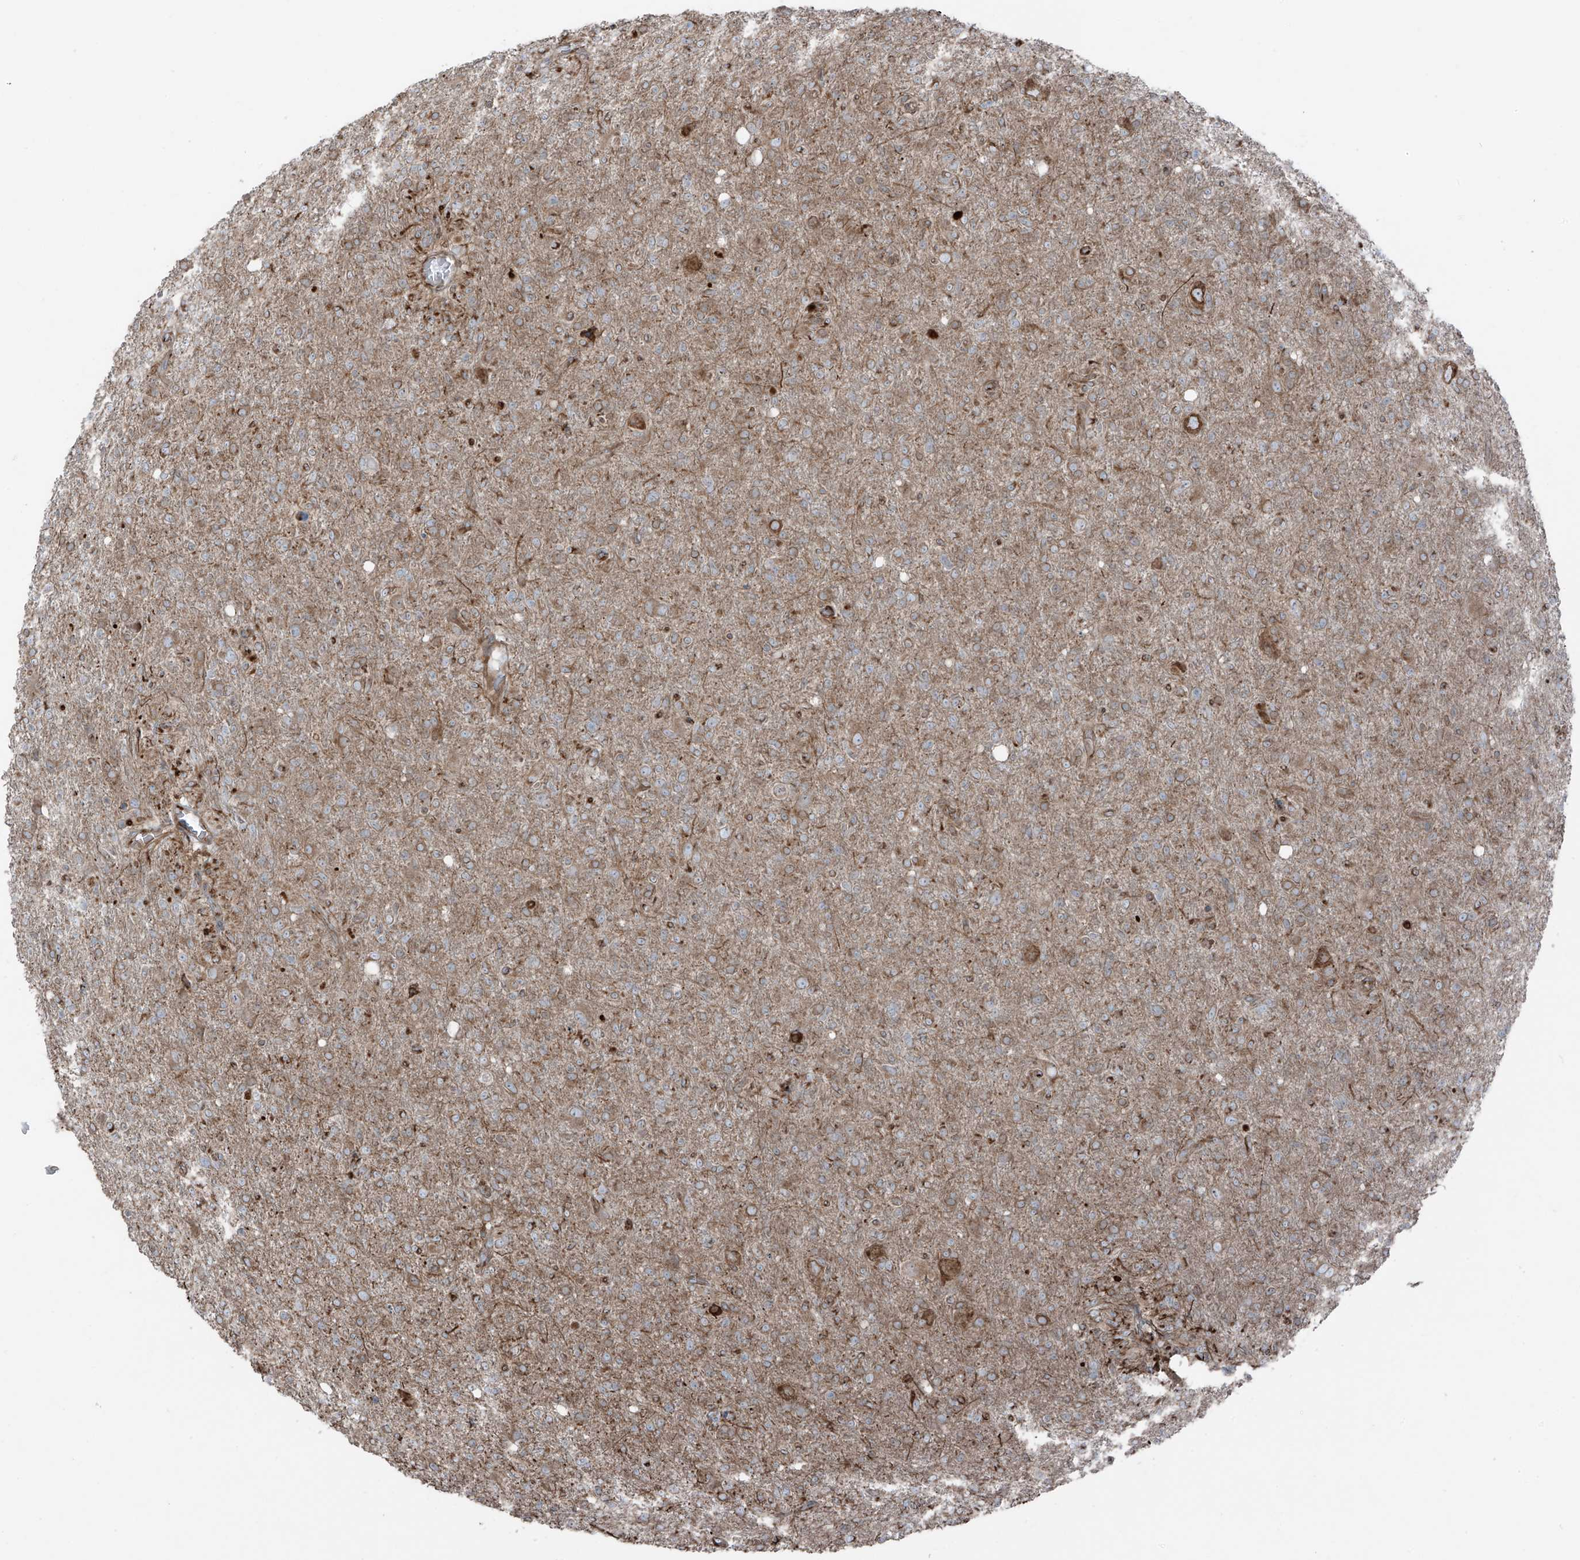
{"staining": {"intensity": "moderate", "quantity": ">75%", "location": "cytoplasmic/membranous"}, "tissue": "glioma", "cell_type": "Tumor cells", "image_type": "cancer", "snomed": [{"axis": "morphology", "description": "Glioma, malignant, High grade"}, {"axis": "topography", "description": "Brain"}], "caption": "An image of high-grade glioma (malignant) stained for a protein demonstrates moderate cytoplasmic/membranous brown staining in tumor cells.", "gene": "ERLEC1", "patient": {"sex": "female", "age": 57}}